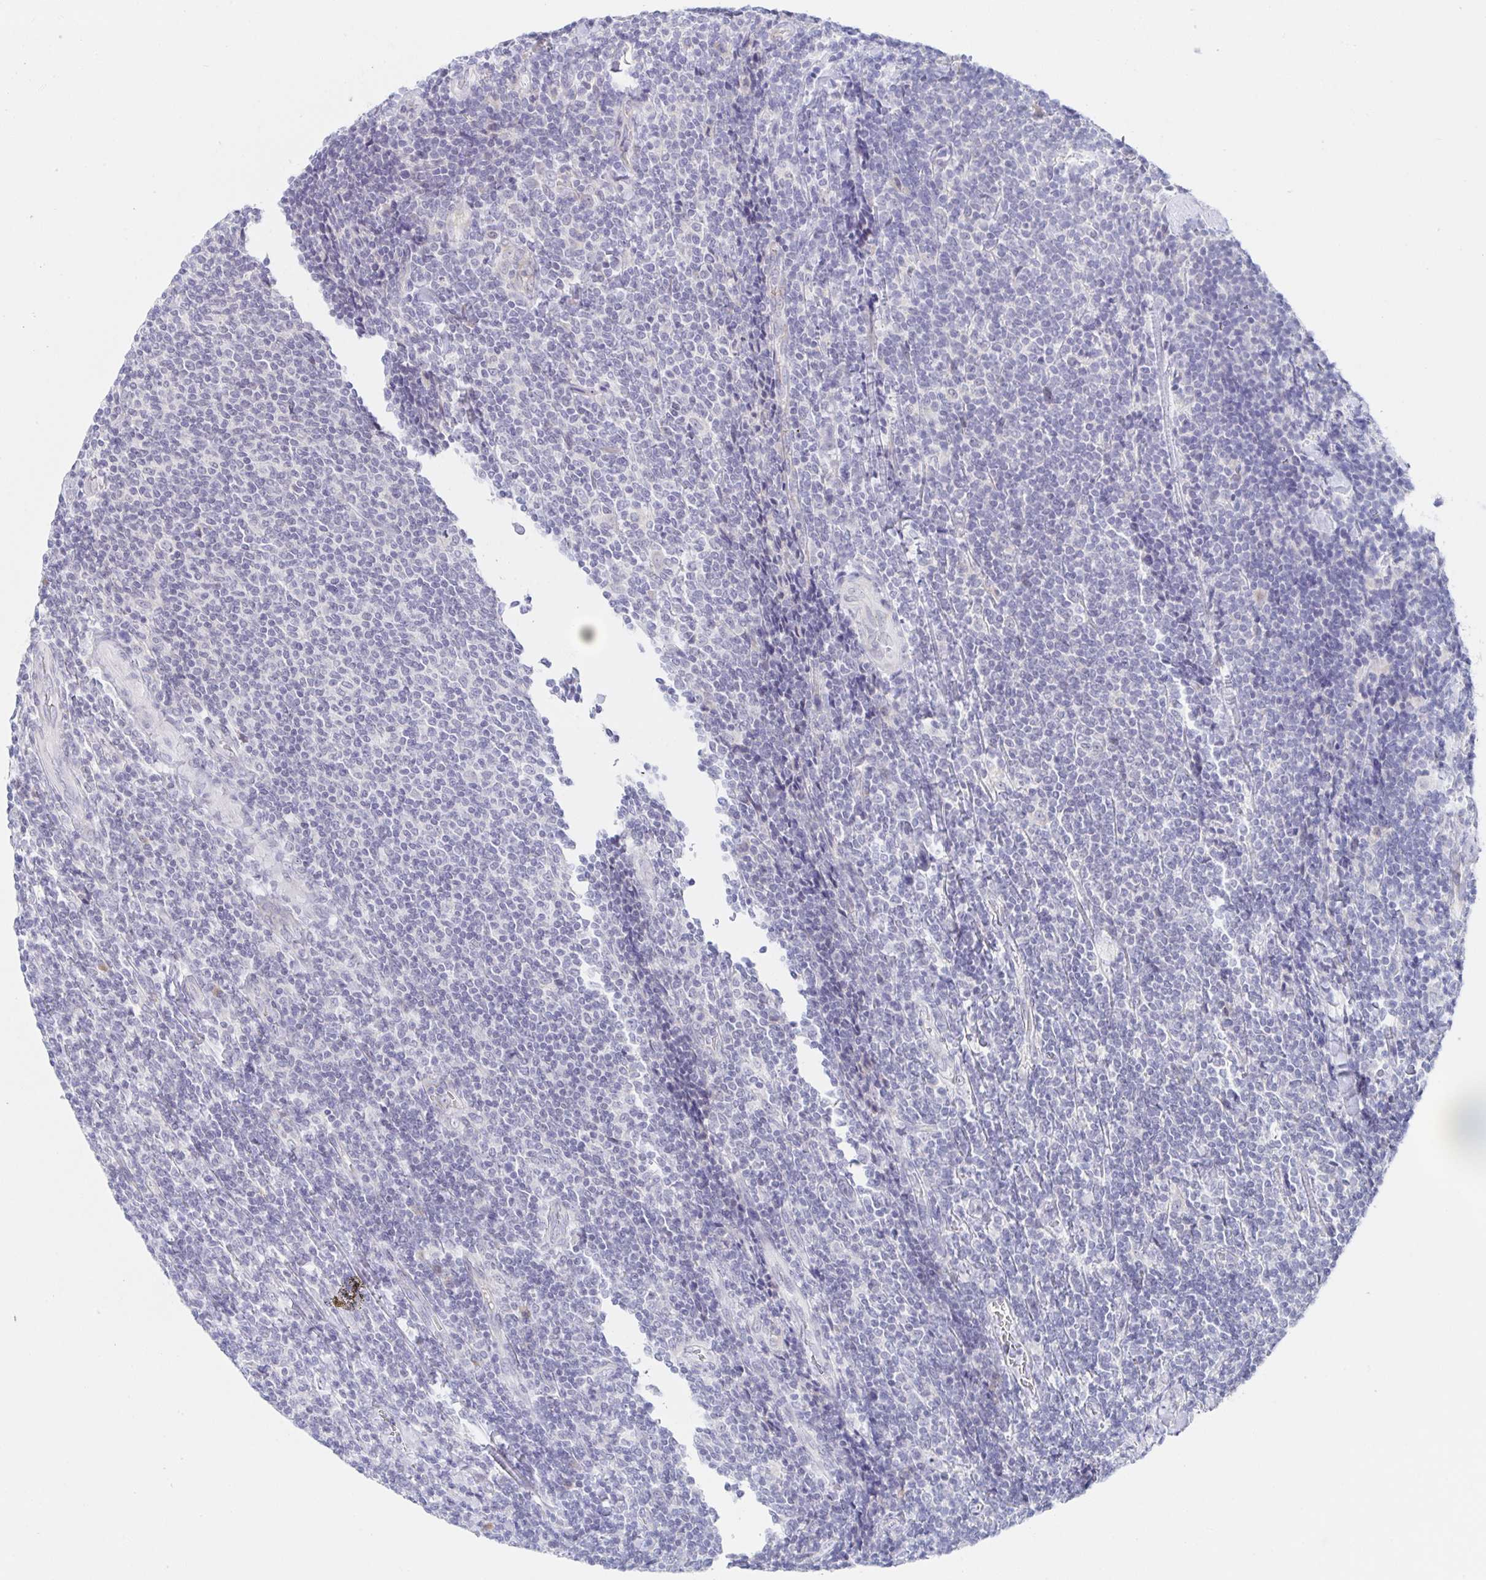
{"staining": {"intensity": "negative", "quantity": "none", "location": "none"}, "tissue": "lymphoma", "cell_type": "Tumor cells", "image_type": "cancer", "snomed": [{"axis": "morphology", "description": "Malignant lymphoma, non-Hodgkin's type, Low grade"}, {"axis": "topography", "description": "Lymph node"}], "caption": "A high-resolution micrograph shows immunohistochemistry staining of malignant lymphoma, non-Hodgkin's type (low-grade), which reveals no significant expression in tumor cells.", "gene": "SIAH3", "patient": {"sex": "male", "age": 52}}